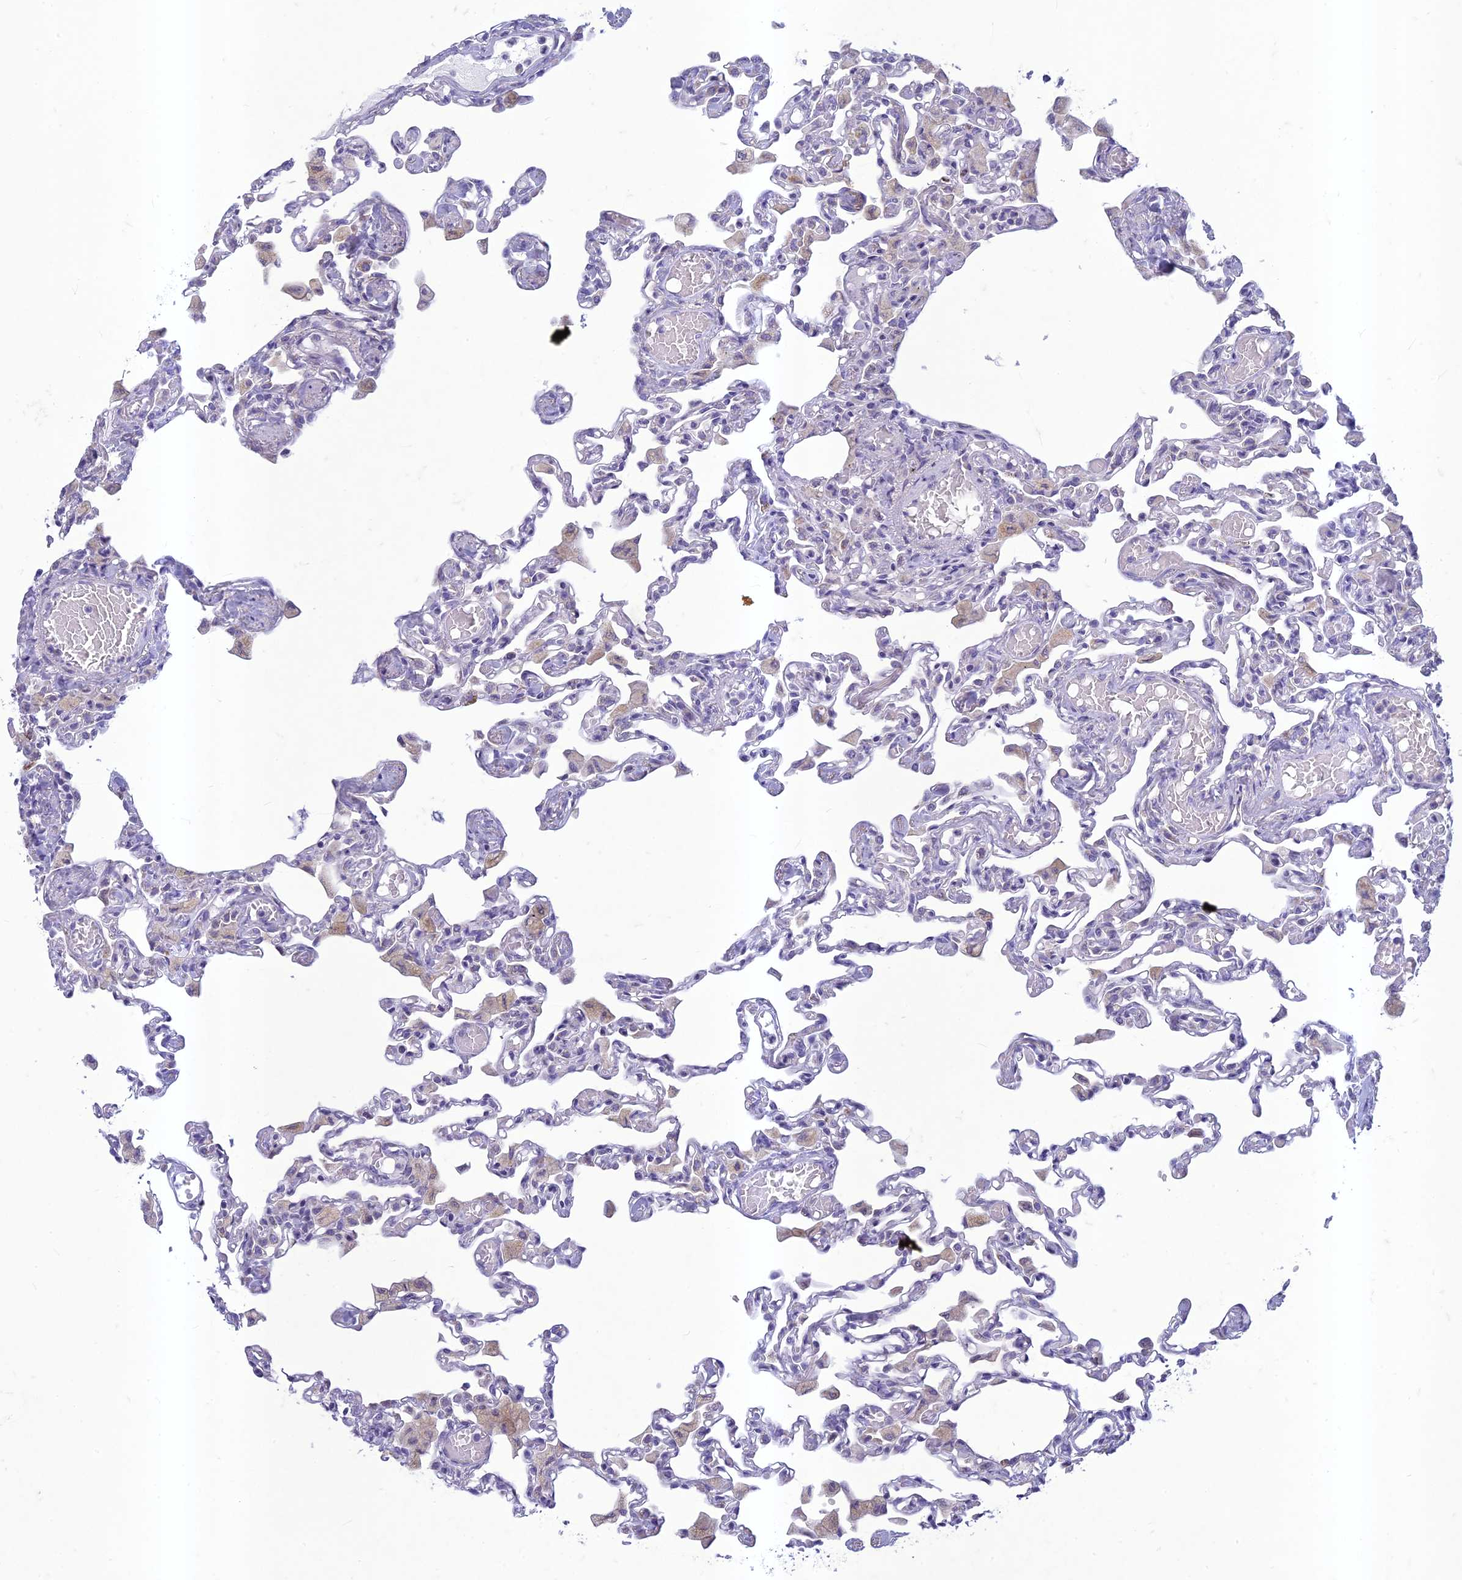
{"staining": {"intensity": "negative", "quantity": "none", "location": "none"}, "tissue": "lung", "cell_type": "Alveolar cells", "image_type": "normal", "snomed": [{"axis": "morphology", "description": "Normal tissue, NOS"}, {"axis": "topography", "description": "Bronchus"}, {"axis": "topography", "description": "Lung"}], "caption": "Alveolar cells show no significant staining in benign lung.", "gene": "HIGD1A", "patient": {"sex": "female", "age": 49}}